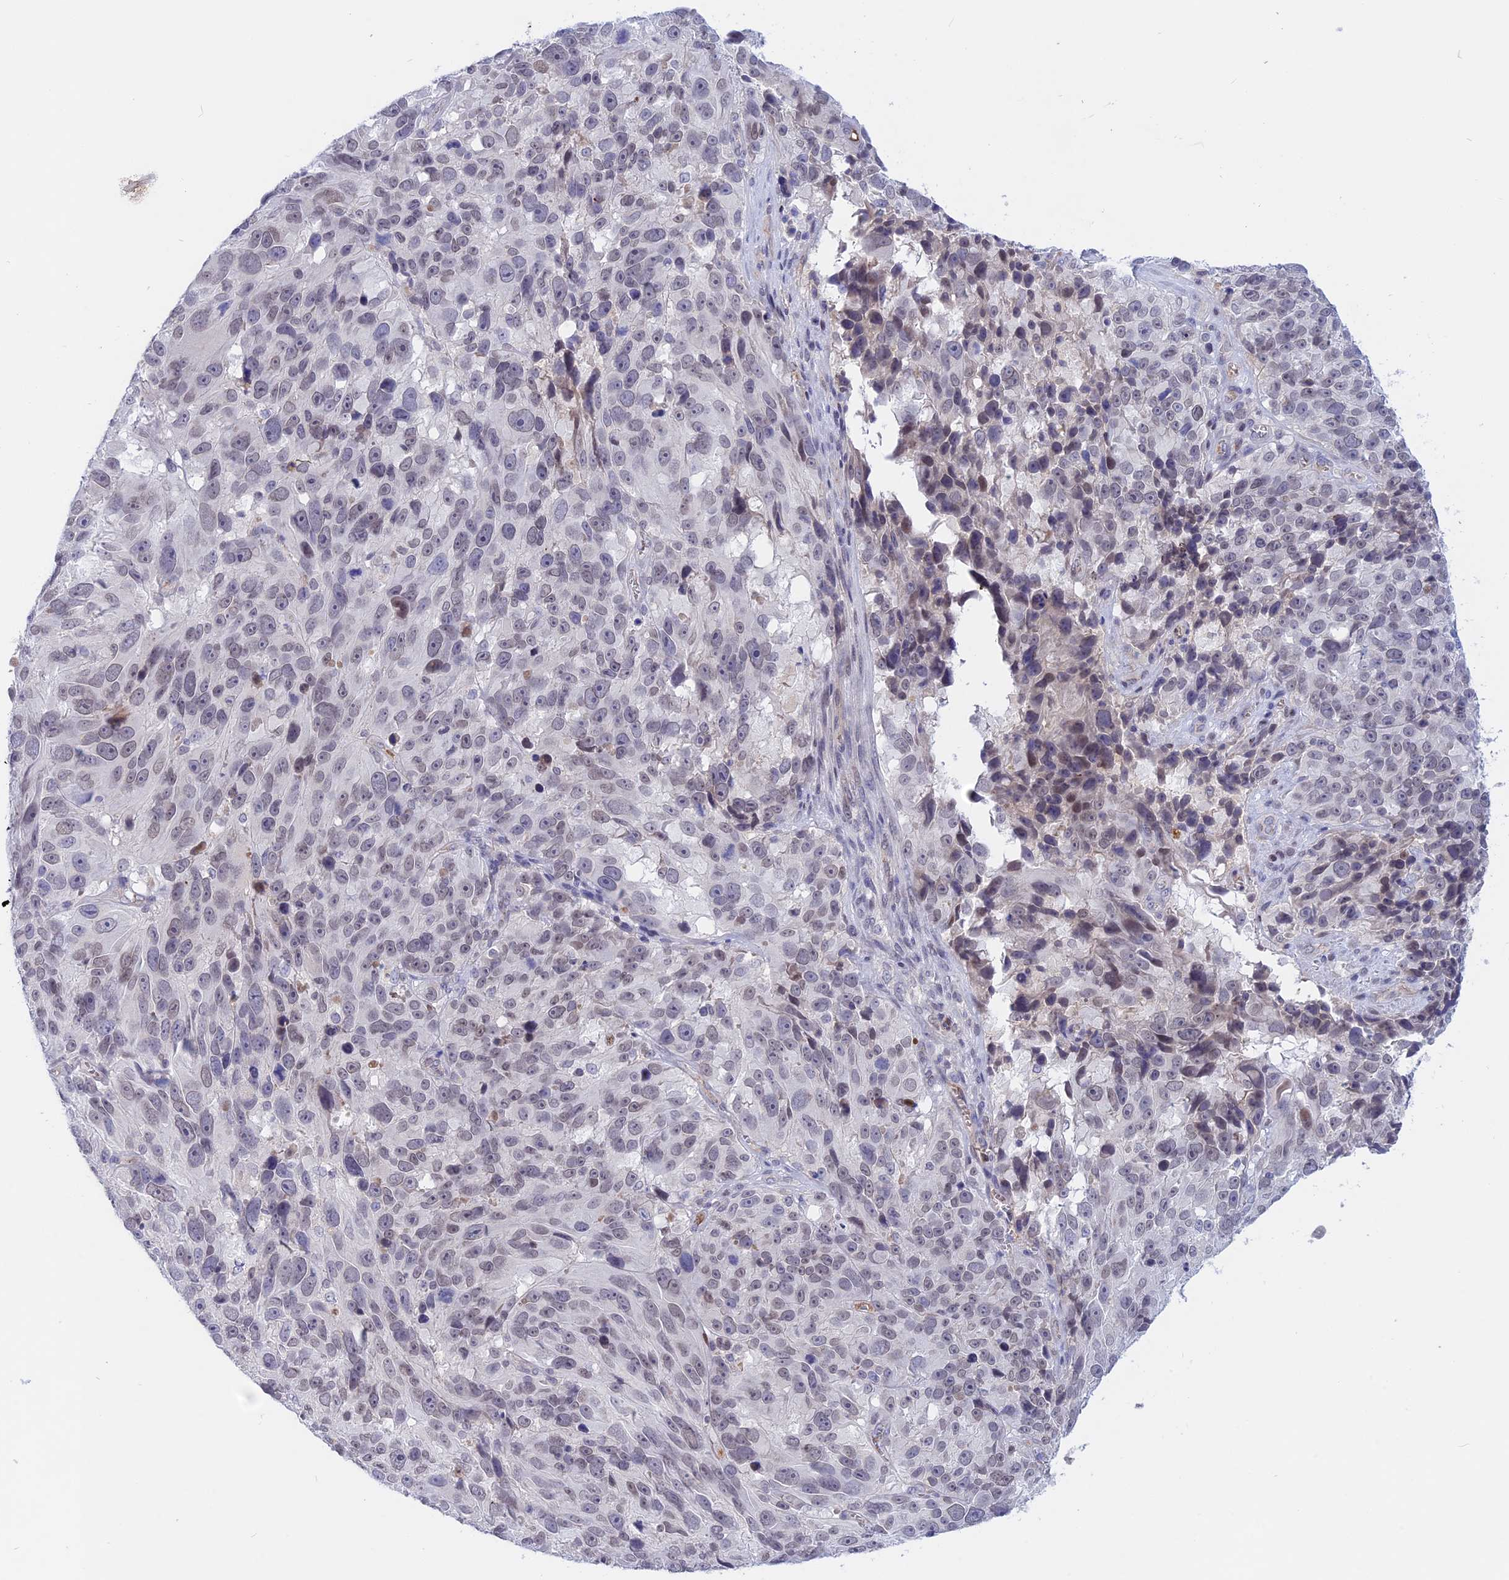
{"staining": {"intensity": "weak", "quantity": "25%-75%", "location": "nuclear"}, "tissue": "melanoma", "cell_type": "Tumor cells", "image_type": "cancer", "snomed": [{"axis": "morphology", "description": "Malignant melanoma, NOS"}, {"axis": "topography", "description": "Skin"}], "caption": "DAB (3,3'-diaminobenzidine) immunohistochemical staining of human malignant melanoma exhibits weak nuclear protein staining in about 25%-75% of tumor cells.", "gene": "GK5", "patient": {"sex": "male", "age": 84}}